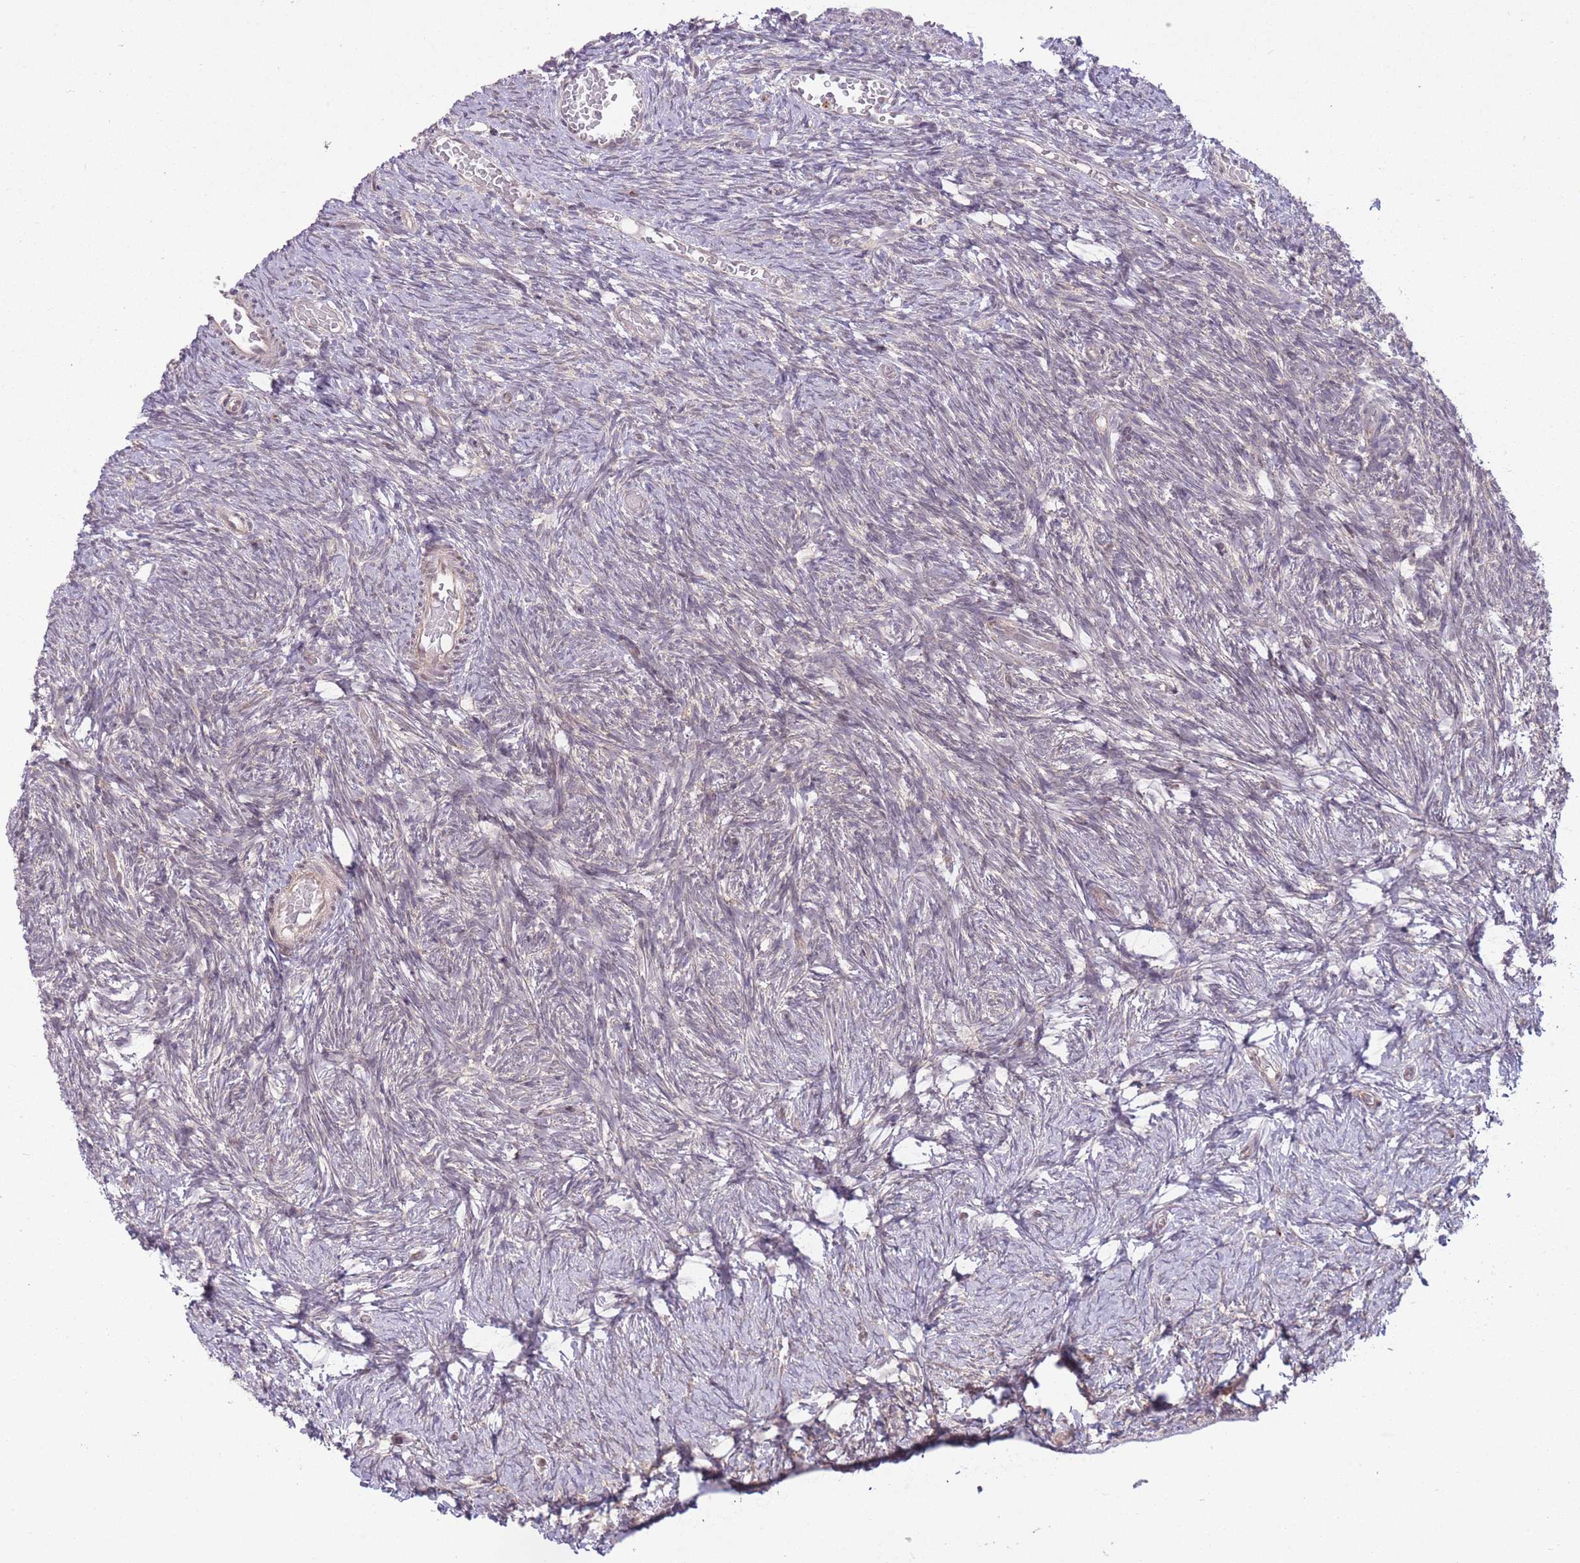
{"staining": {"intensity": "negative", "quantity": "none", "location": "none"}, "tissue": "ovary", "cell_type": "Ovarian stroma cells", "image_type": "normal", "snomed": [{"axis": "morphology", "description": "Normal tissue, NOS"}, {"axis": "topography", "description": "Ovary"}], "caption": "The photomicrograph demonstrates no significant expression in ovarian stroma cells of ovary. Nuclei are stained in blue.", "gene": "DPYSL4", "patient": {"sex": "female", "age": 39}}